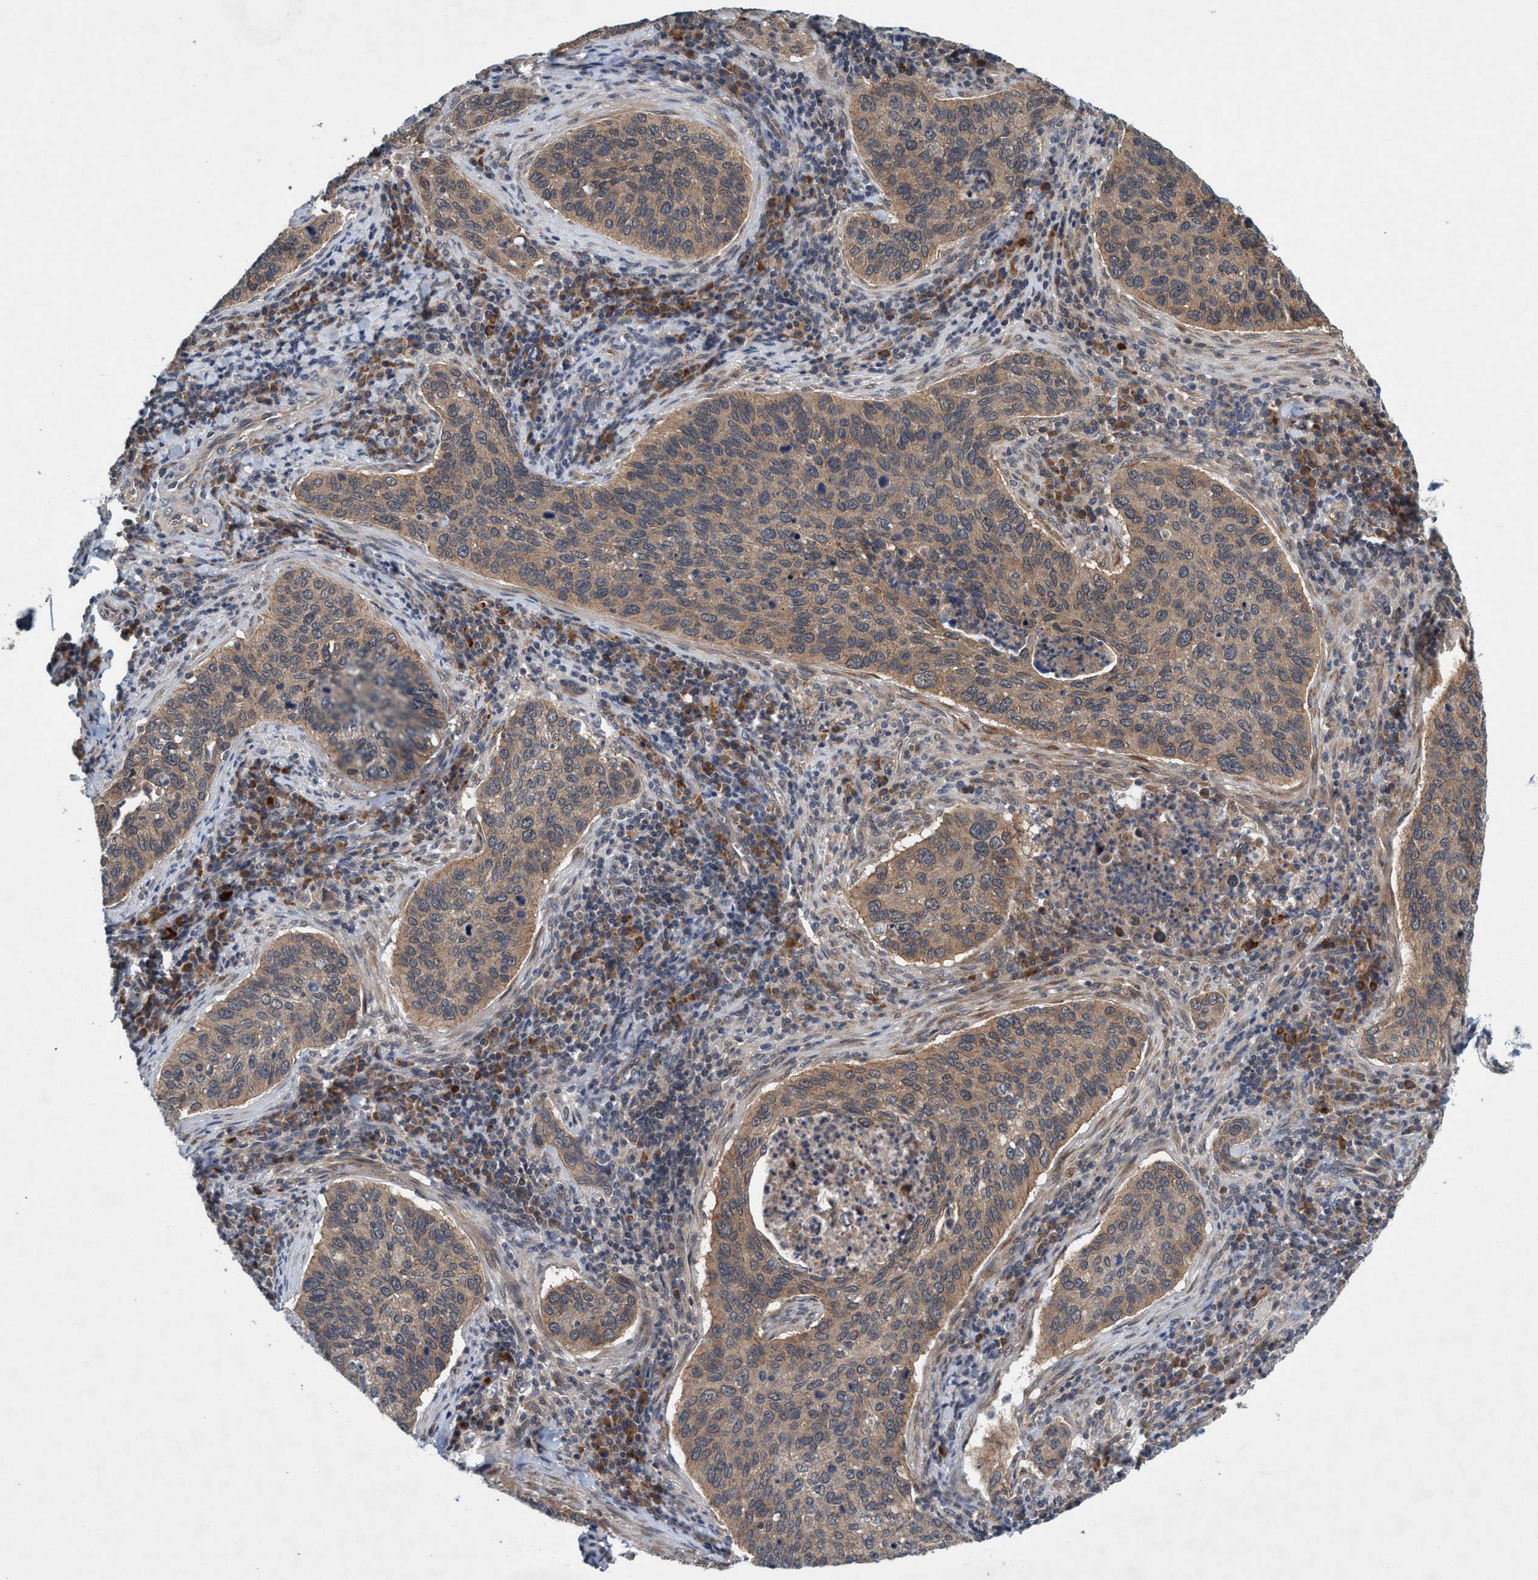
{"staining": {"intensity": "weak", "quantity": ">75%", "location": "cytoplasmic/membranous"}, "tissue": "cervical cancer", "cell_type": "Tumor cells", "image_type": "cancer", "snomed": [{"axis": "morphology", "description": "Squamous cell carcinoma, NOS"}, {"axis": "topography", "description": "Cervix"}], "caption": "Immunohistochemical staining of cervical cancer reveals weak cytoplasmic/membranous protein expression in about >75% of tumor cells. The staining is performed using DAB brown chromogen to label protein expression. The nuclei are counter-stained blue using hematoxylin.", "gene": "TRIM65", "patient": {"sex": "female", "age": 53}}